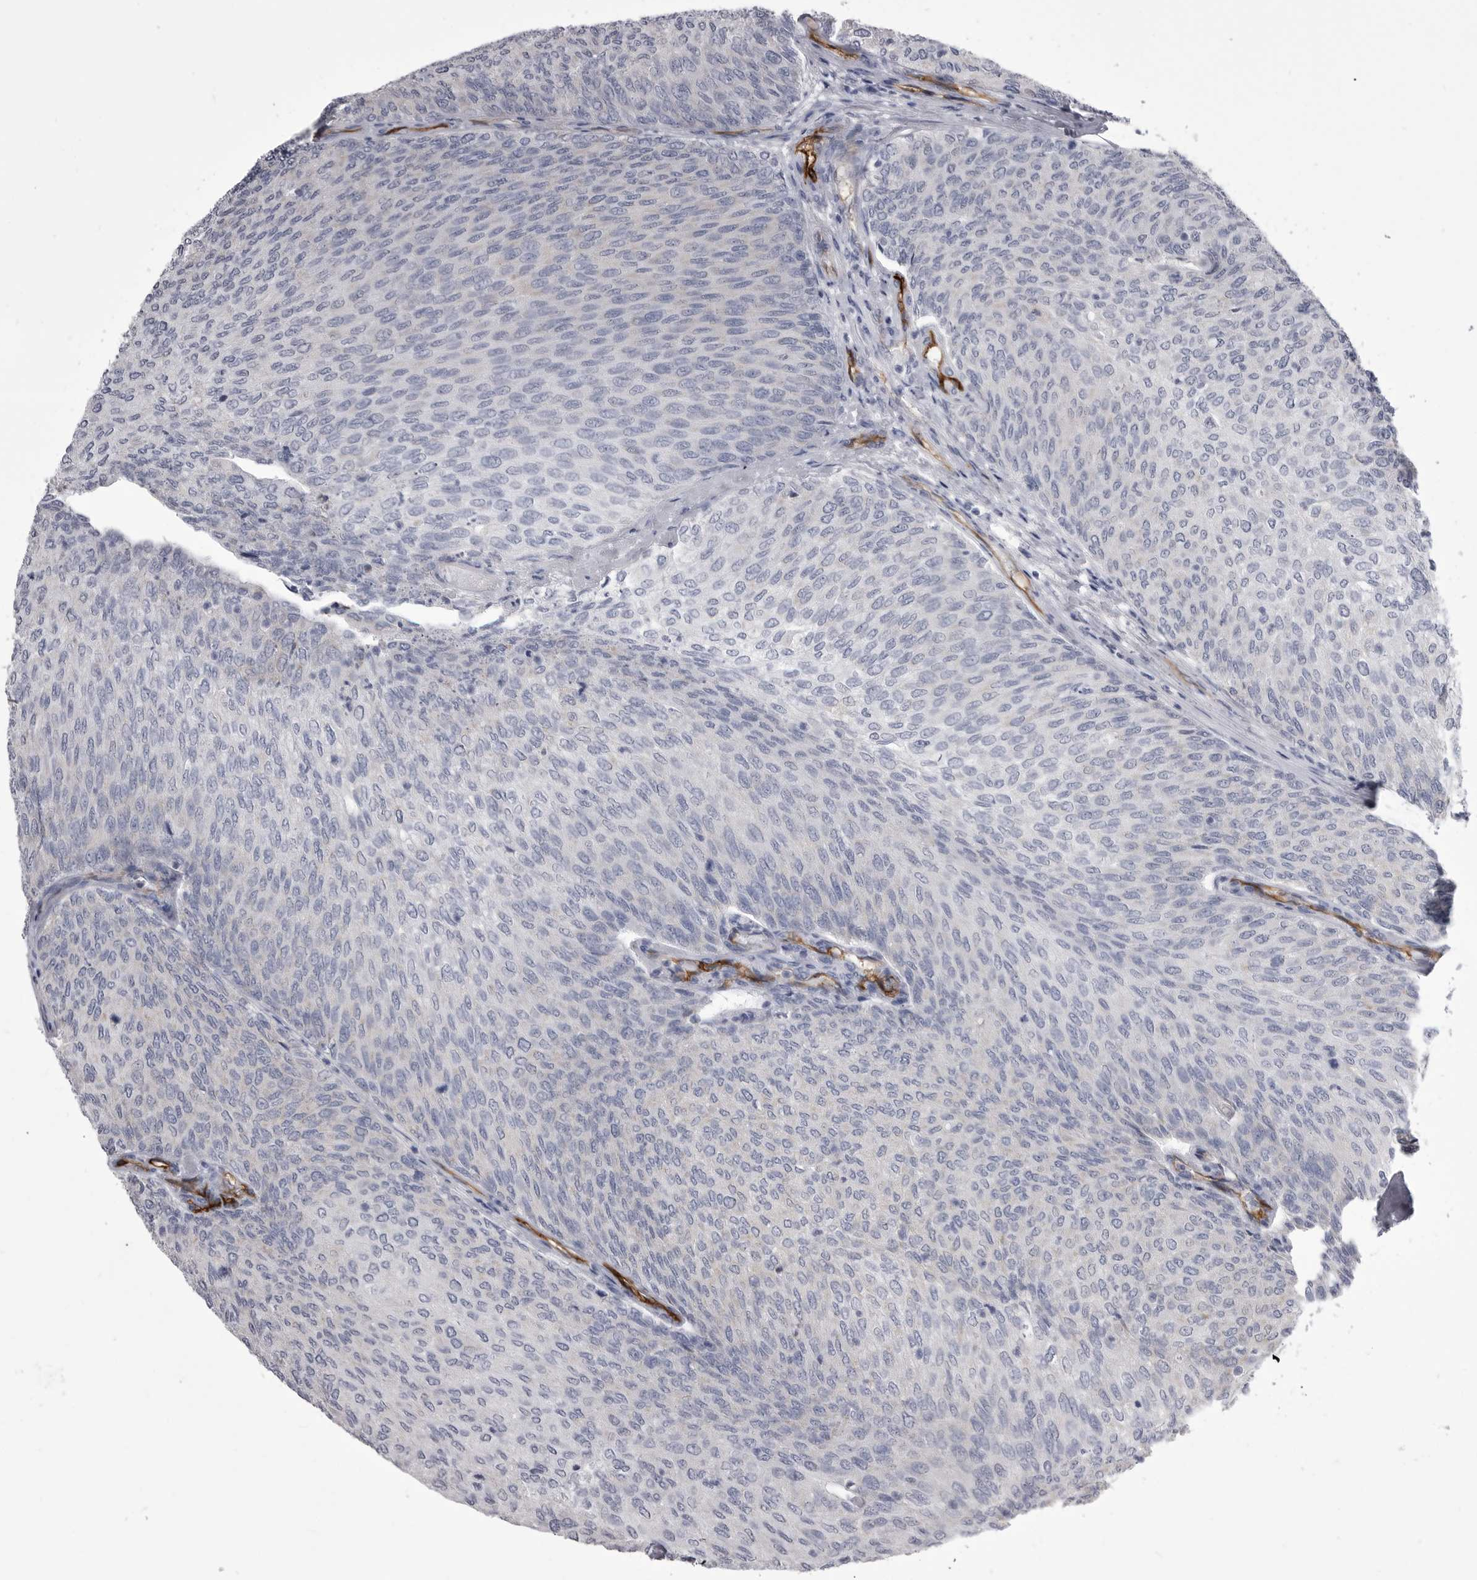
{"staining": {"intensity": "negative", "quantity": "none", "location": "none"}, "tissue": "urothelial cancer", "cell_type": "Tumor cells", "image_type": "cancer", "snomed": [{"axis": "morphology", "description": "Urothelial carcinoma, Low grade"}, {"axis": "topography", "description": "Urinary bladder"}], "caption": "A high-resolution image shows immunohistochemistry (IHC) staining of low-grade urothelial carcinoma, which displays no significant expression in tumor cells. (DAB immunohistochemistry with hematoxylin counter stain).", "gene": "OPLAH", "patient": {"sex": "female", "age": 79}}